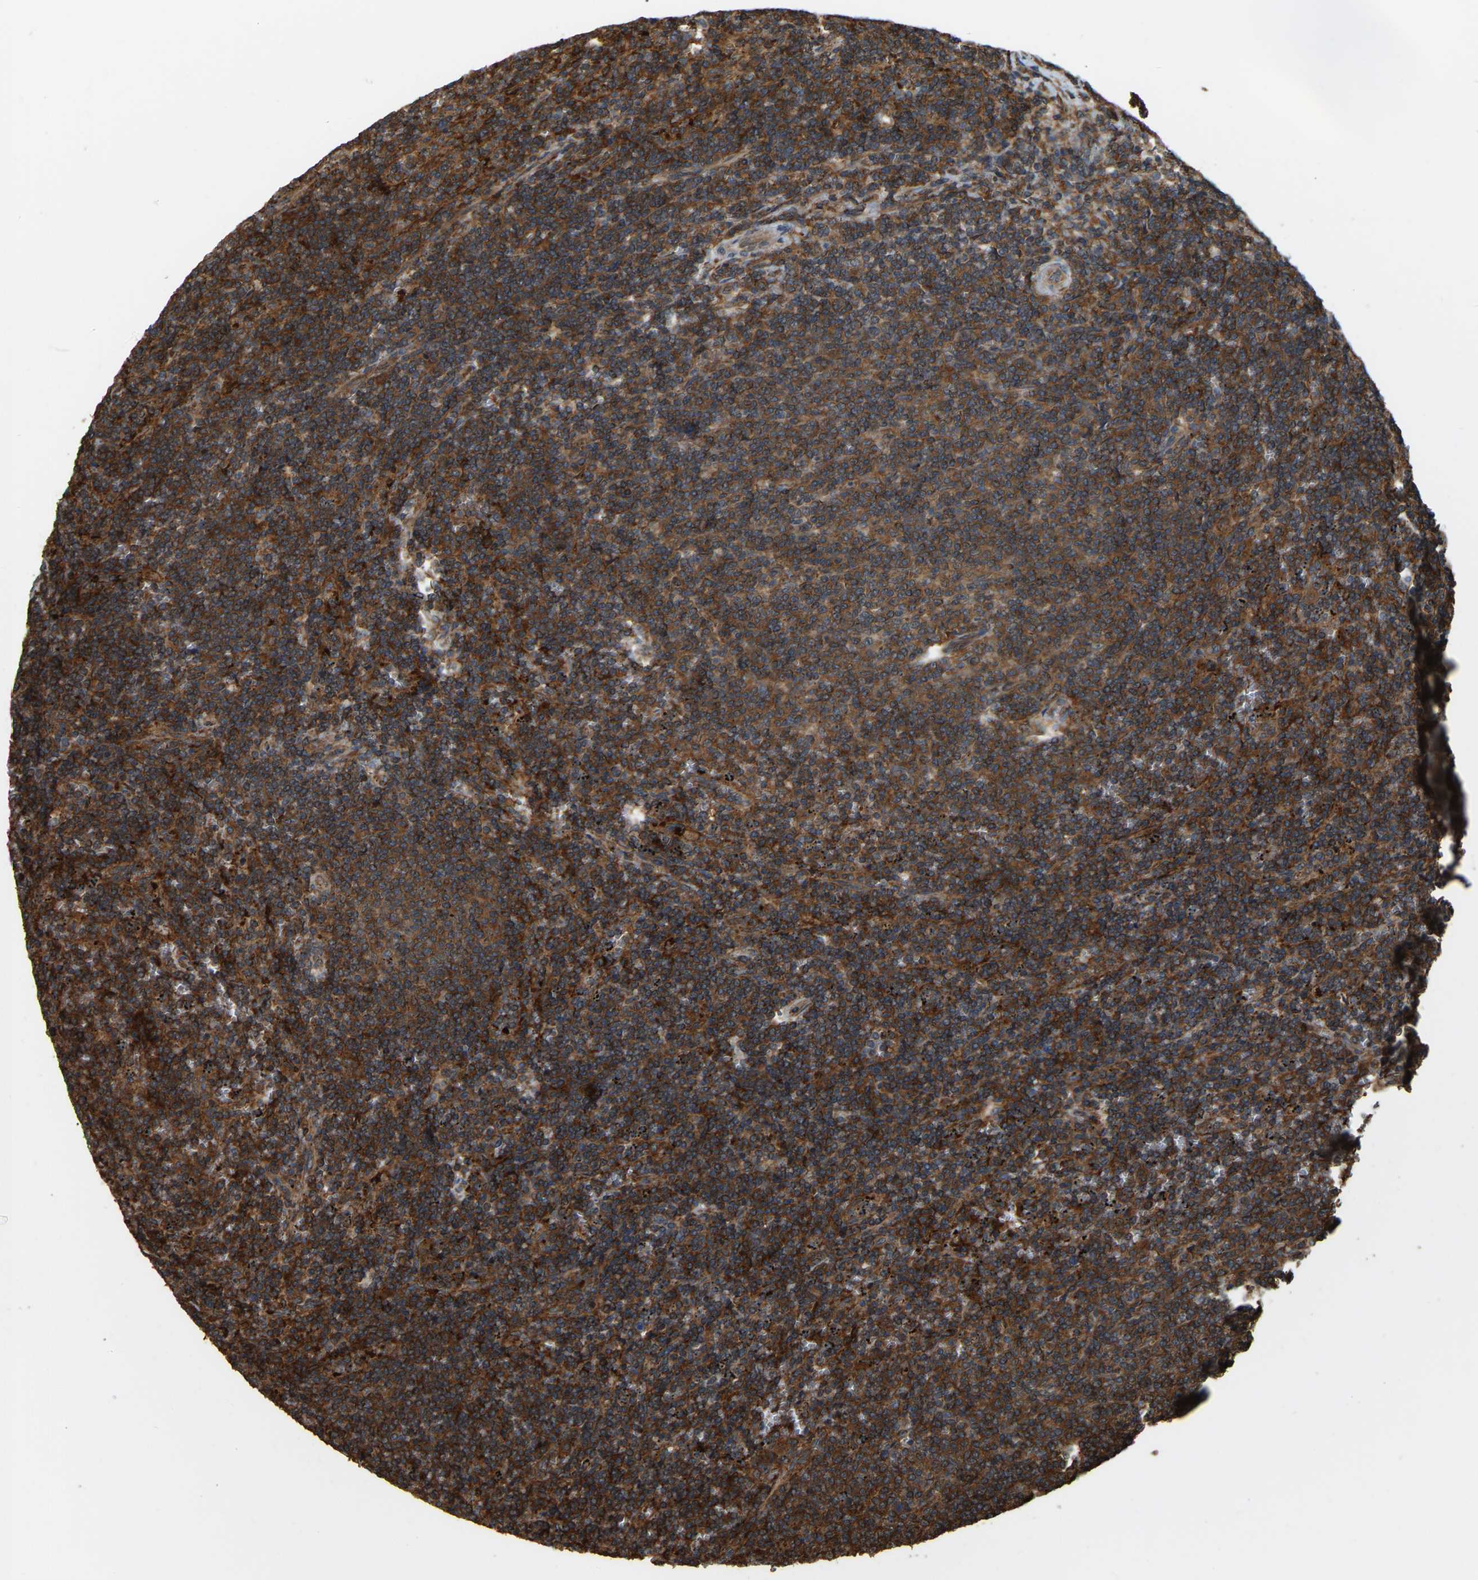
{"staining": {"intensity": "moderate", "quantity": ">75%", "location": "cytoplasmic/membranous"}, "tissue": "lymphoma", "cell_type": "Tumor cells", "image_type": "cancer", "snomed": [{"axis": "morphology", "description": "Malignant lymphoma, non-Hodgkin's type, Low grade"}, {"axis": "topography", "description": "Spleen"}], "caption": "A brown stain highlights moderate cytoplasmic/membranous expression of a protein in human low-grade malignant lymphoma, non-Hodgkin's type tumor cells. The staining was performed using DAB (3,3'-diaminobenzidine) to visualize the protein expression in brown, while the nuclei were stained in blue with hematoxylin (Magnification: 20x).", "gene": "SAMD9L", "patient": {"sex": "female", "age": 50}}